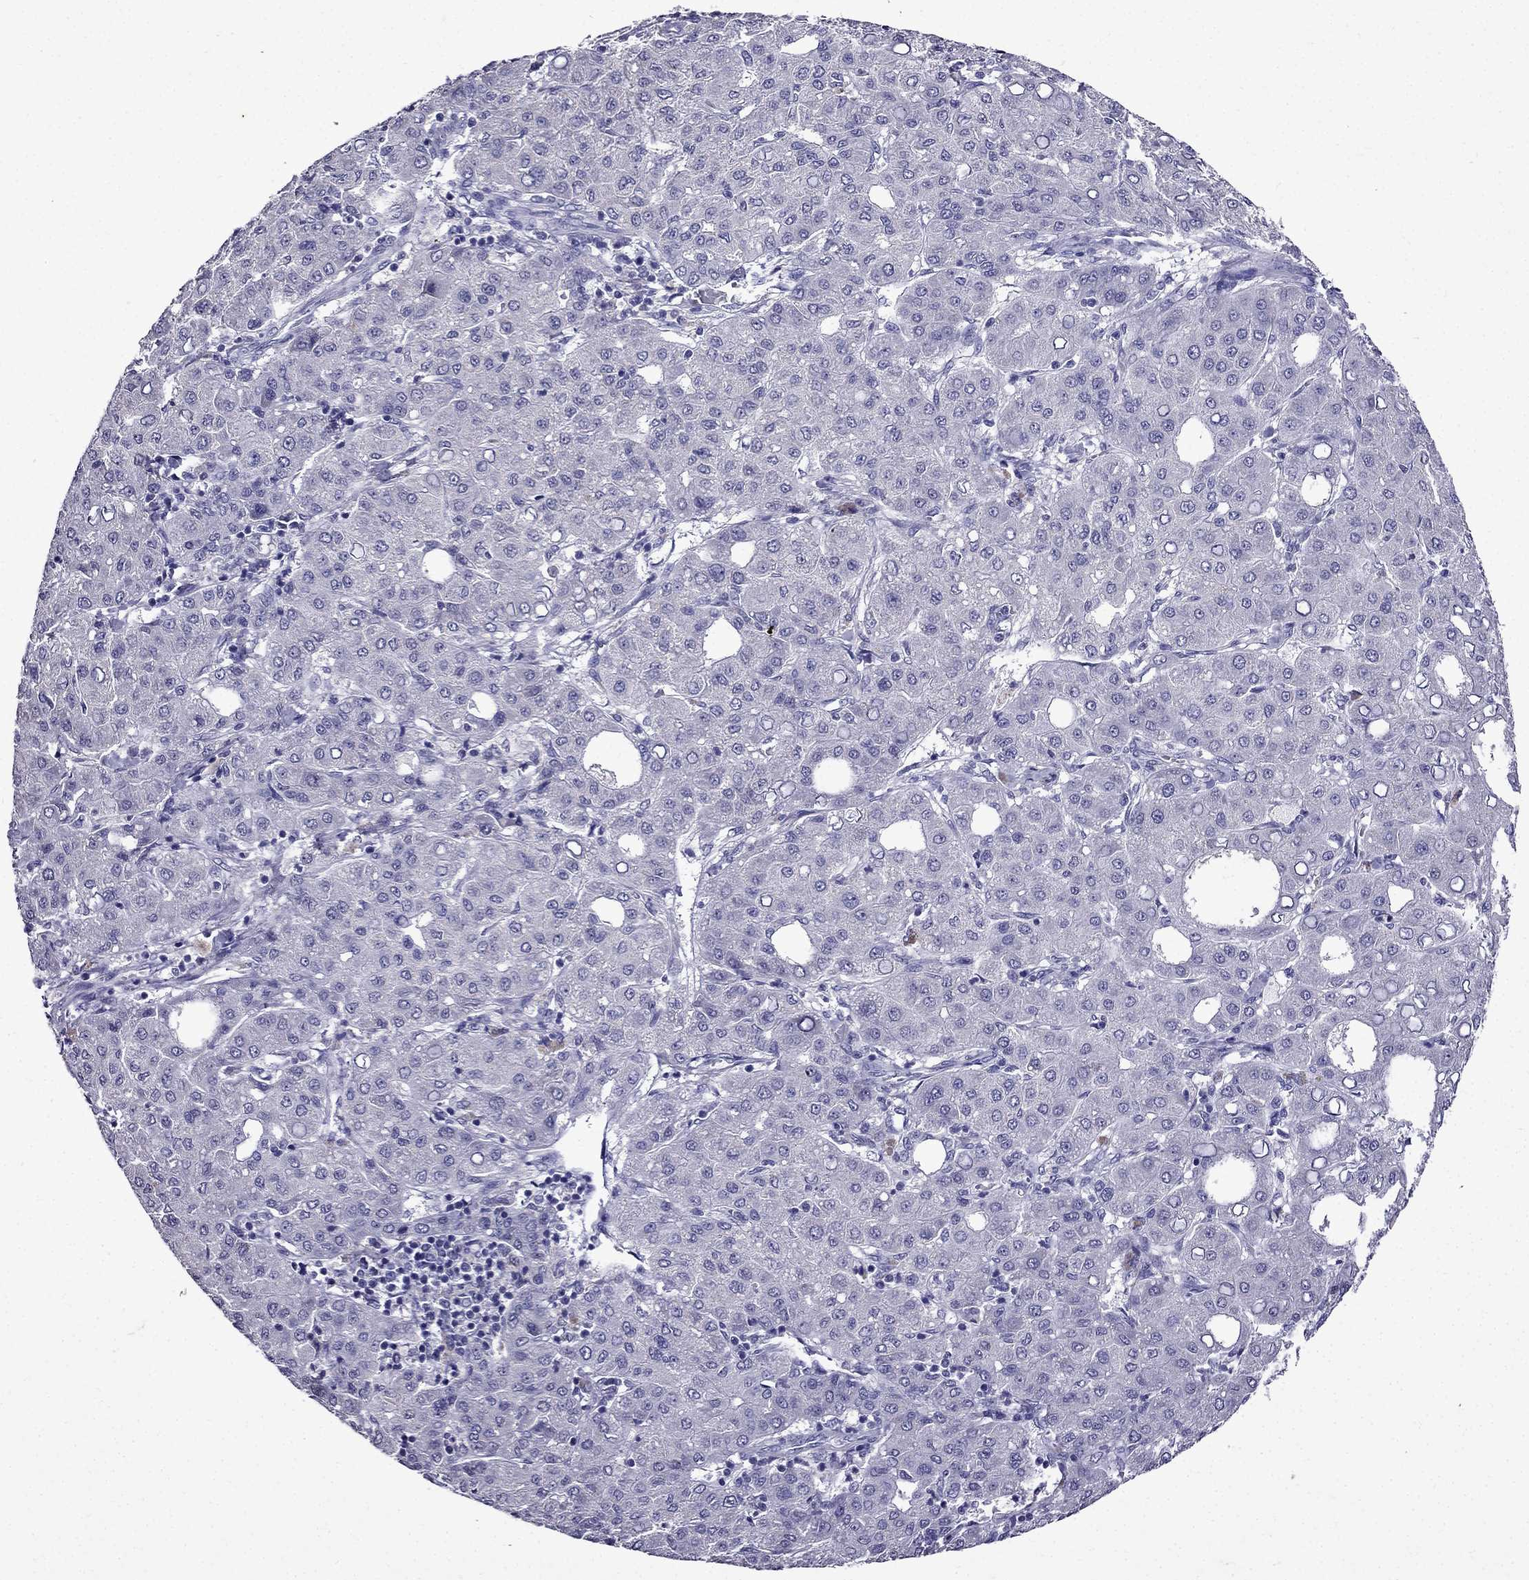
{"staining": {"intensity": "negative", "quantity": "none", "location": "none"}, "tissue": "liver cancer", "cell_type": "Tumor cells", "image_type": "cancer", "snomed": [{"axis": "morphology", "description": "Carcinoma, Hepatocellular, NOS"}, {"axis": "topography", "description": "Liver"}], "caption": "Immunohistochemistry (IHC) image of neoplastic tissue: human liver cancer stained with DAB (3,3'-diaminobenzidine) displays no significant protein staining in tumor cells. Brightfield microscopy of immunohistochemistry (IHC) stained with DAB (3,3'-diaminobenzidine) (brown) and hematoxylin (blue), captured at high magnification.", "gene": "DNAH17", "patient": {"sex": "male", "age": 65}}